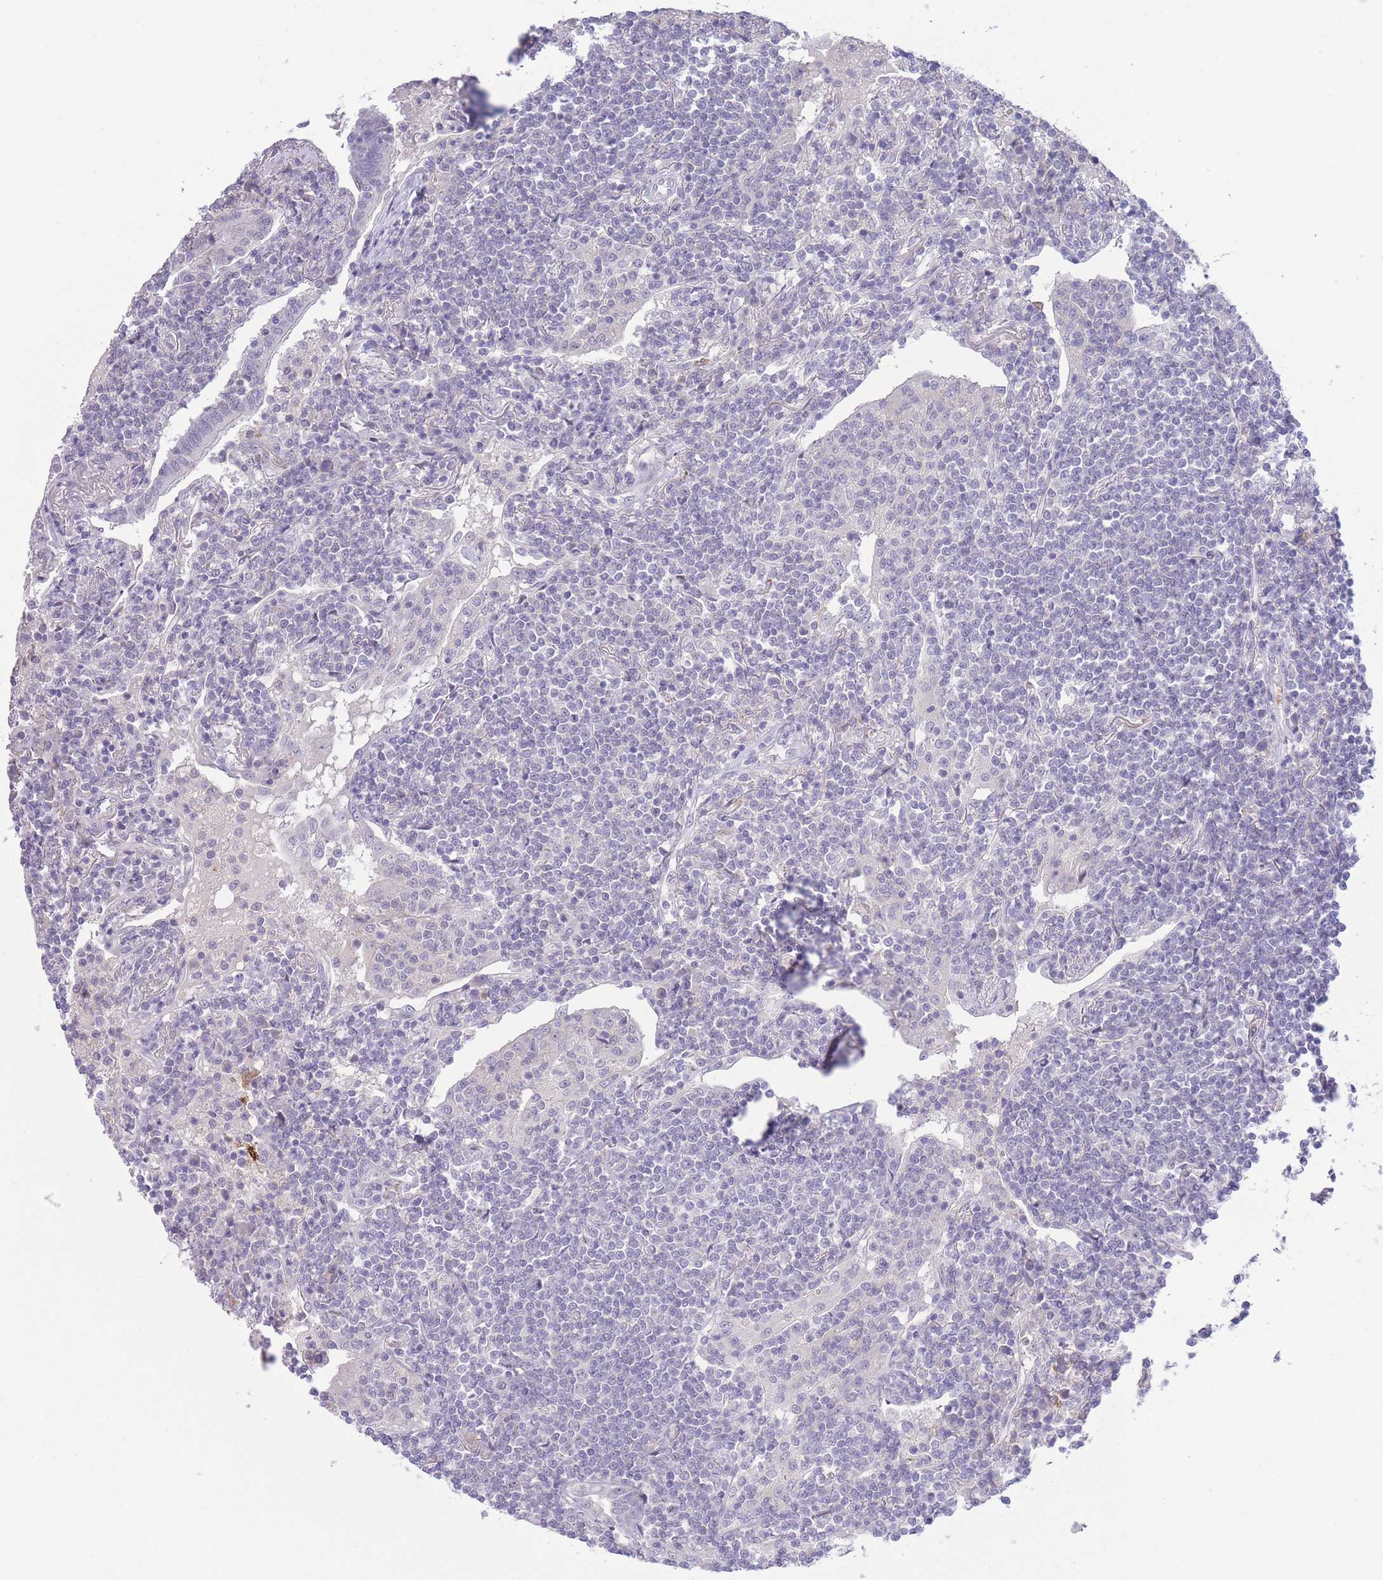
{"staining": {"intensity": "negative", "quantity": "none", "location": "none"}, "tissue": "lymphoma", "cell_type": "Tumor cells", "image_type": "cancer", "snomed": [{"axis": "morphology", "description": "Malignant lymphoma, non-Hodgkin's type, Low grade"}, {"axis": "topography", "description": "Lung"}], "caption": "DAB immunohistochemical staining of human low-grade malignant lymphoma, non-Hodgkin's type reveals no significant expression in tumor cells.", "gene": "FBXO46", "patient": {"sex": "female", "age": 71}}